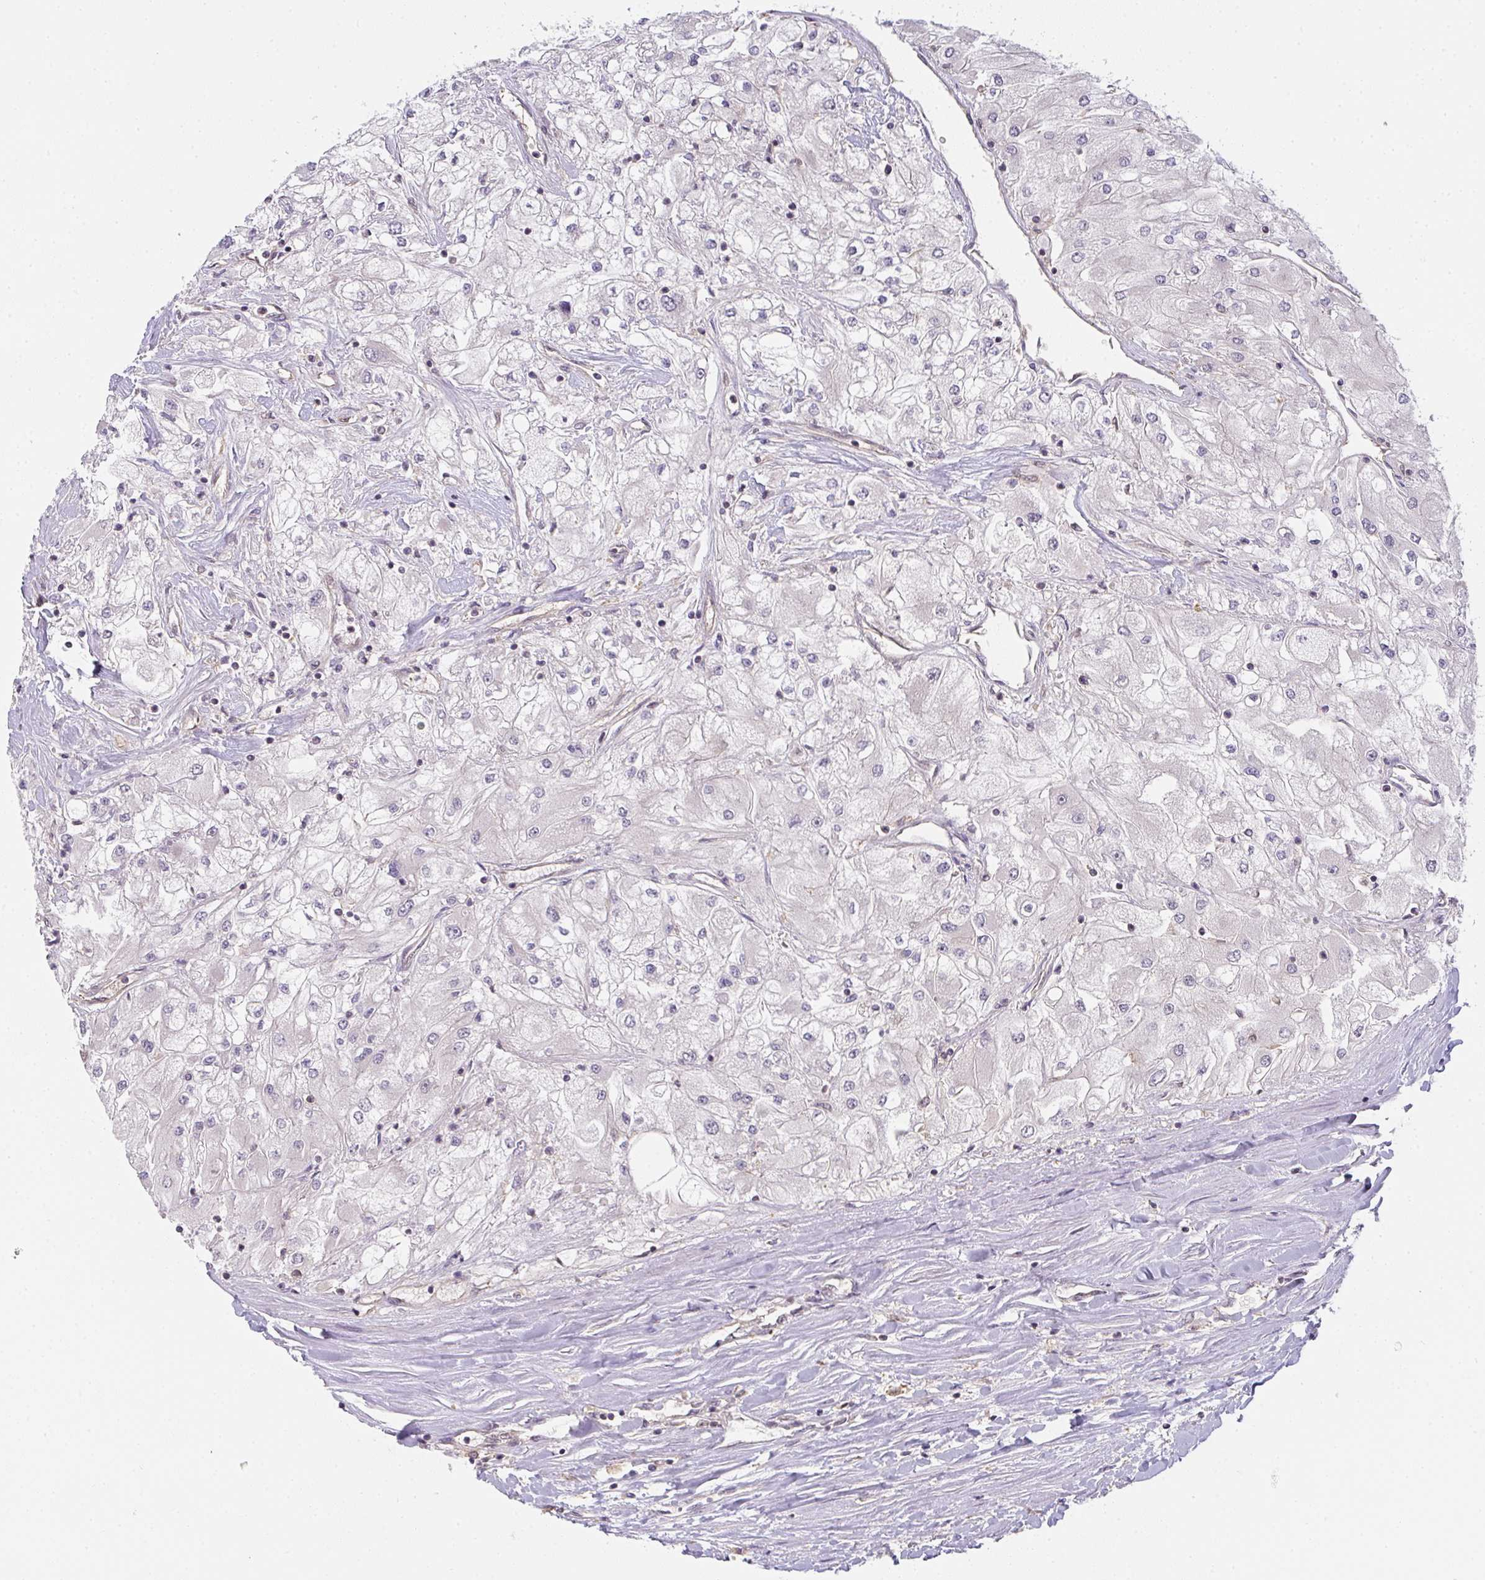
{"staining": {"intensity": "negative", "quantity": "none", "location": "none"}, "tissue": "renal cancer", "cell_type": "Tumor cells", "image_type": "cancer", "snomed": [{"axis": "morphology", "description": "Adenocarcinoma, NOS"}, {"axis": "topography", "description": "Kidney"}], "caption": "The image shows no significant staining in tumor cells of adenocarcinoma (renal).", "gene": "GSDMB", "patient": {"sex": "male", "age": 80}}